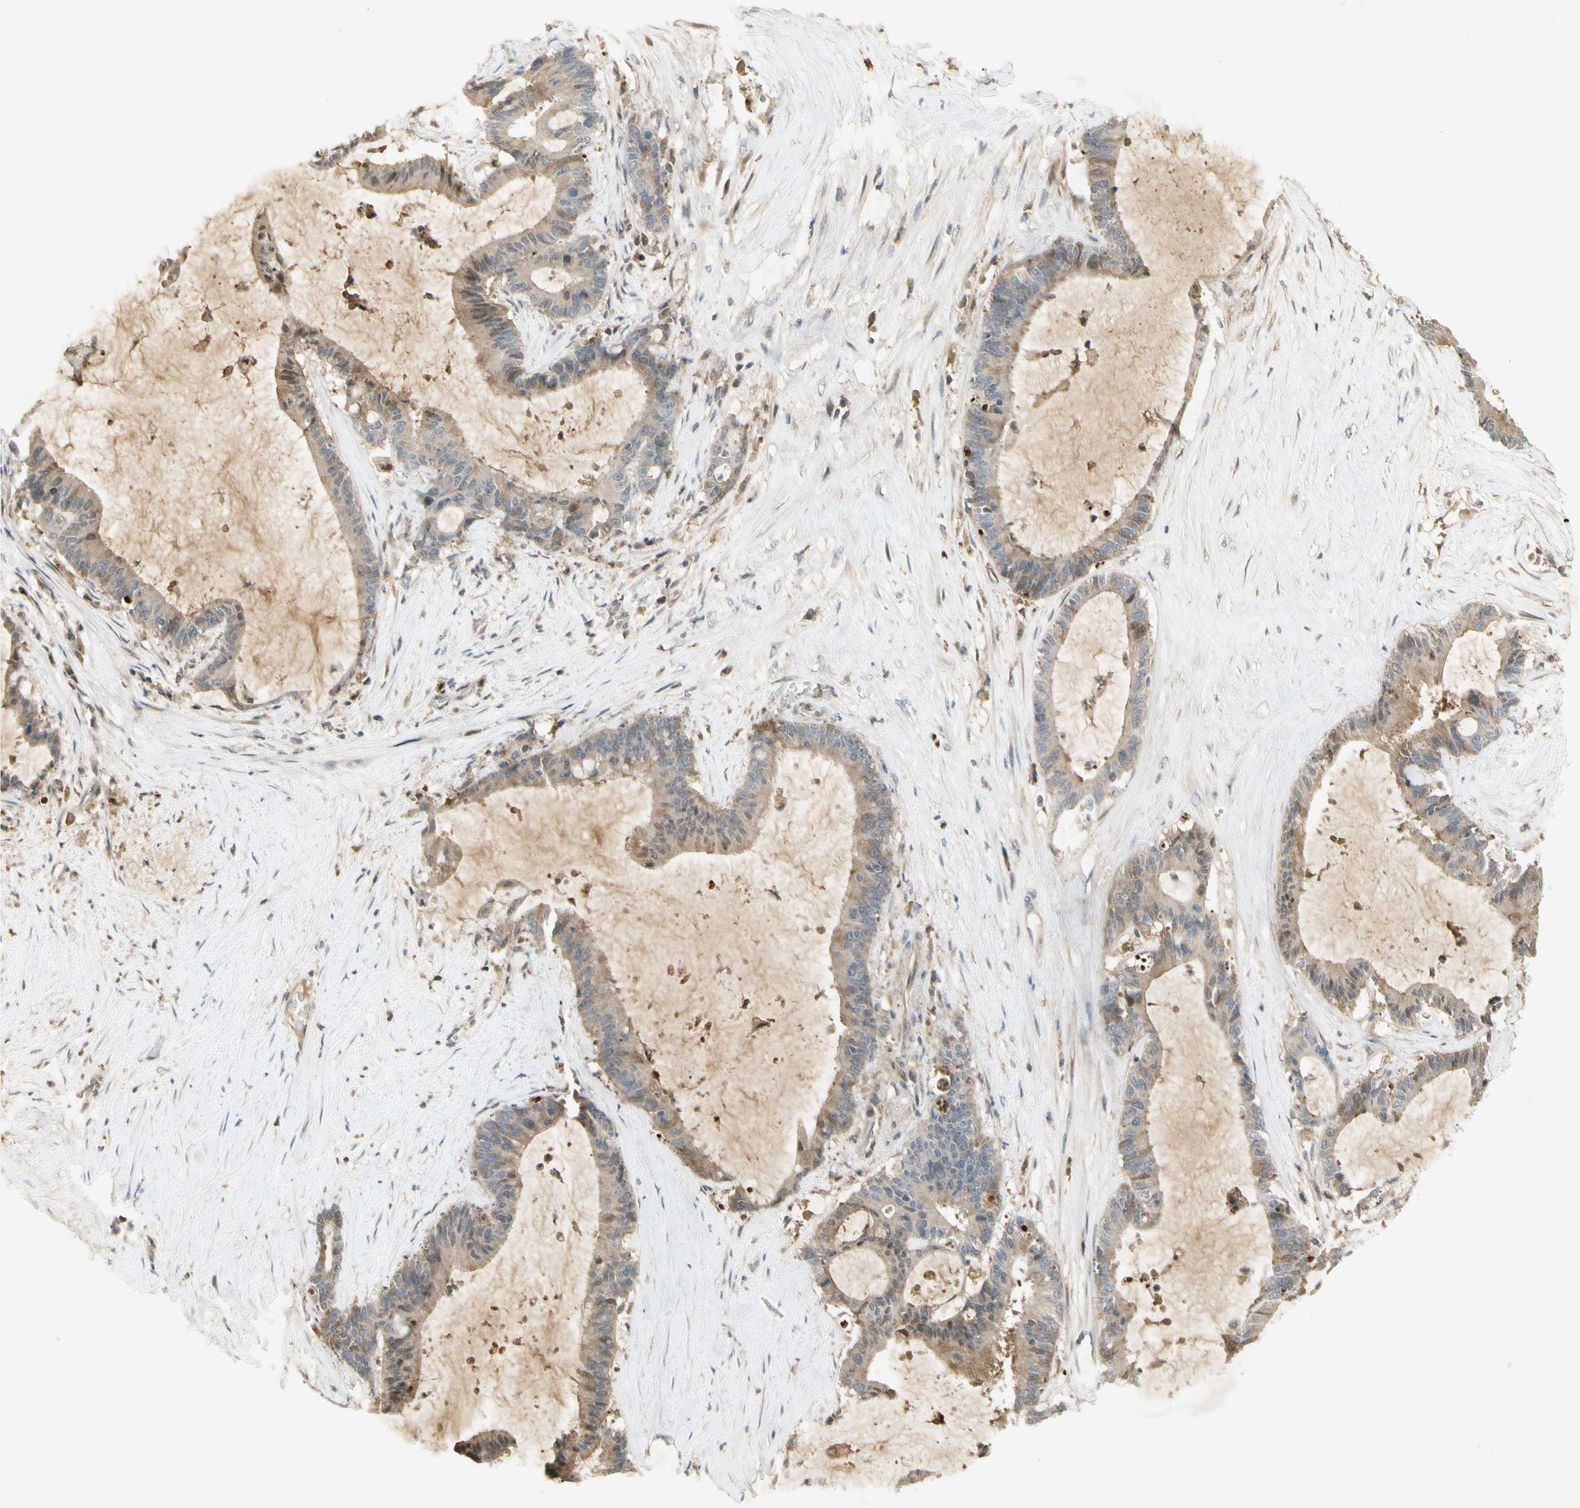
{"staining": {"intensity": "weak", "quantity": "25%-75%", "location": "cytoplasmic/membranous"}, "tissue": "liver cancer", "cell_type": "Tumor cells", "image_type": "cancer", "snomed": [{"axis": "morphology", "description": "Cholangiocarcinoma"}, {"axis": "topography", "description": "Liver"}], "caption": "The micrograph shows a brown stain indicating the presence of a protein in the cytoplasmic/membranous of tumor cells in cholangiocarcinoma (liver). The staining was performed using DAB (3,3'-diaminobenzidine), with brown indicating positive protein expression. Nuclei are stained blue with hematoxylin.", "gene": "NRG4", "patient": {"sex": "female", "age": 73}}